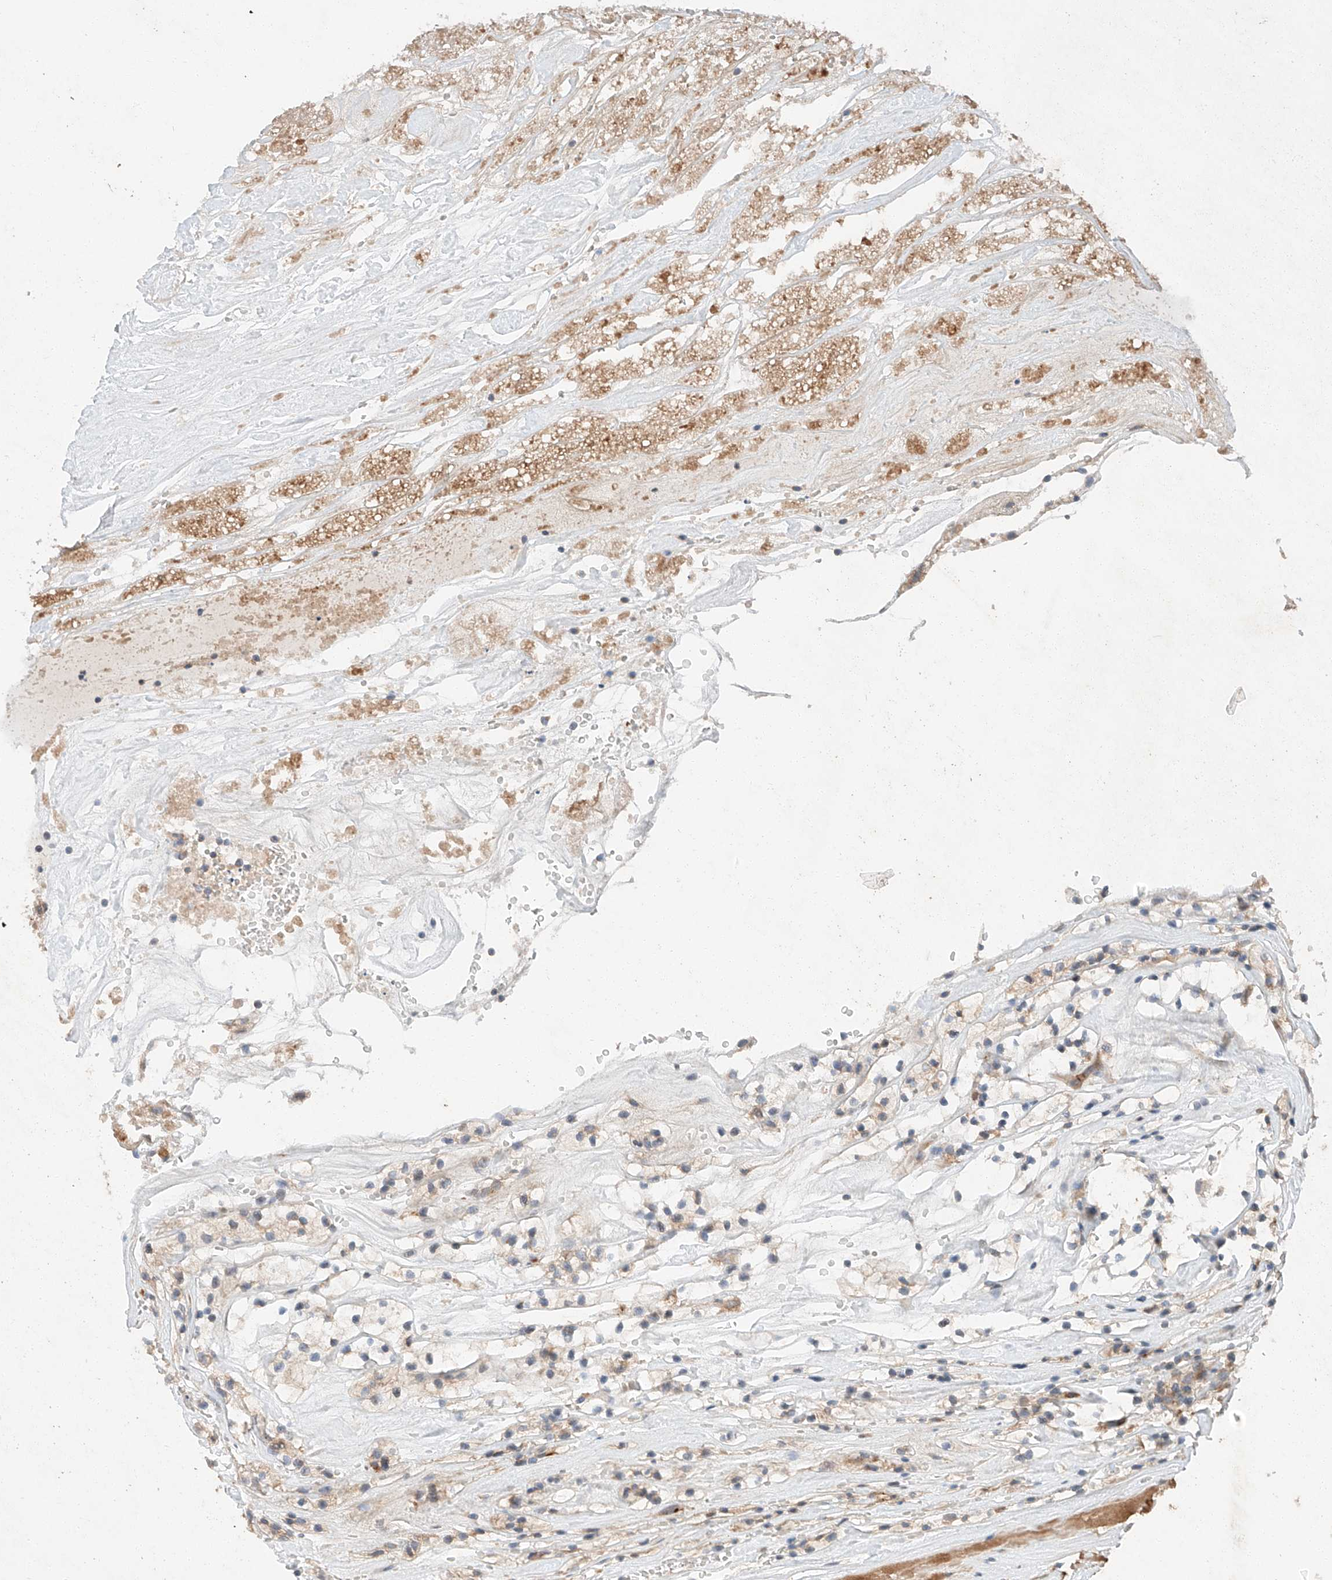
{"staining": {"intensity": "weak", "quantity": ">75%", "location": "cytoplasmic/membranous"}, "tissue": "renal cancer", "cell_type": "Tumor cells", "image_type": "cancer", "snomed": [{"axis": "morphology", "description": "Adenocarcinoma, NOS"}, {"axis": "topography", "description": "Kidney"}], "caption": "Immunohistochemical staining of human renal cancer (adenocarcinoma) reveals low levels of weak cytoplasmic/membranous expression in approximately >75% of tumor cells.", "gene": "XPNPEP1", "patient": {"sex": "female", "age": 57}}